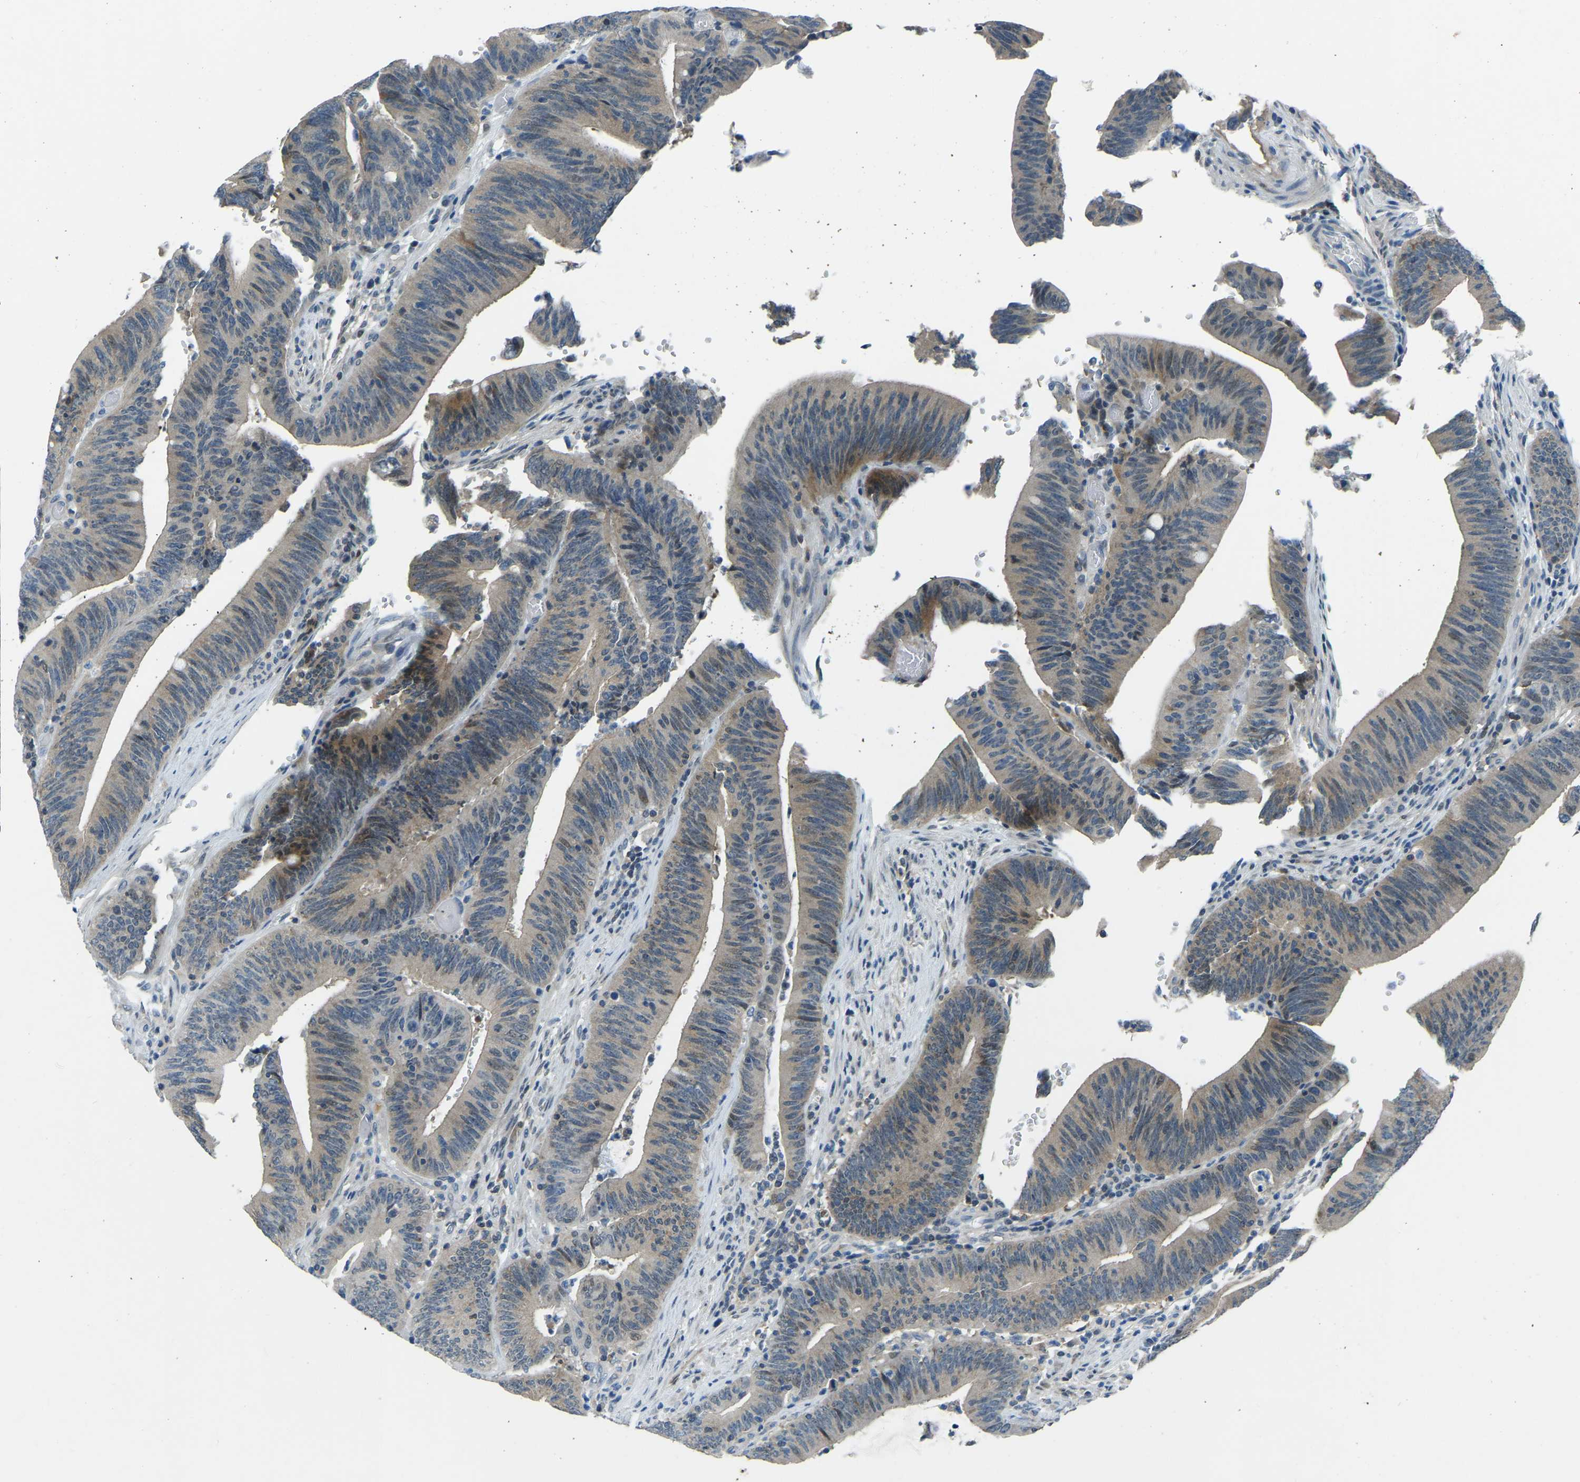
{"staining": {"intensity": "moderate", "quantity": "<25%", "location": "cytoplasmic/membranous"}, "tissue": "colorectal cancer", "cell_type": "Tumor cells", "image_type": "cancer", "snomed": [{"axis": "morphology", "description": "Normal tissue, NOS"}, {"axis": "morphology", "description": "Adenocarcinoma, NOS"}, {"axis": "topography", "description": "Rectum"}], "caption": "Immunohistochemical staining of colorectal adenocarcinoma exhibits moderate cytoplasmic/membranous protein expression in about <25% of tumor cells.", "gene": "XIRP1", "patient": {"sex": "female", "age": 66}}